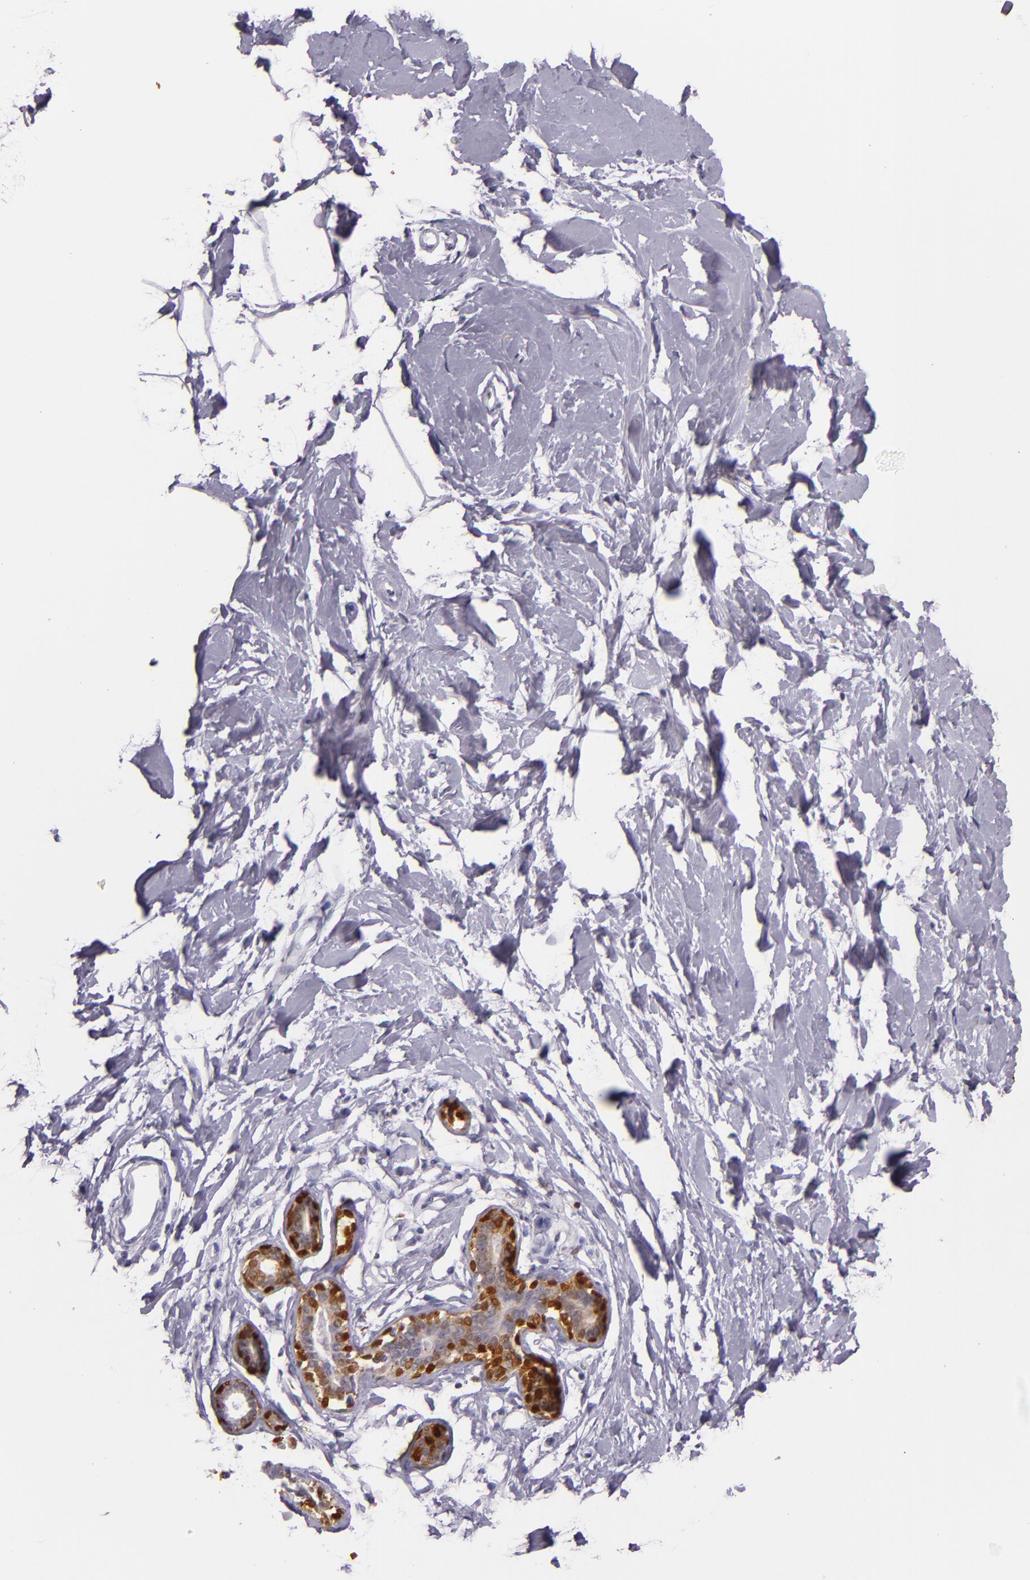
{"staining": {"intensity": "negative", "quantity": "none", "location": "none"}, "tissue": "breast", "cell_type": "Adipocytes", "image_type": "normal", "snomed": [{"axis": "morphology", "description": "Normal tissue, NOS"}, {"axis": "topography", "description": "Breast"}], "caption": "Immunohistochemistry (IHC) photomicrograph of benign breast: breast stained with DAB reveals no significant protein staining in adipocytes. (Immunohistochemistry (IHC), brightfield microscopy, high magnification).", "gene": "MT1A", "patient": {"sex": "female", "age": 23}}